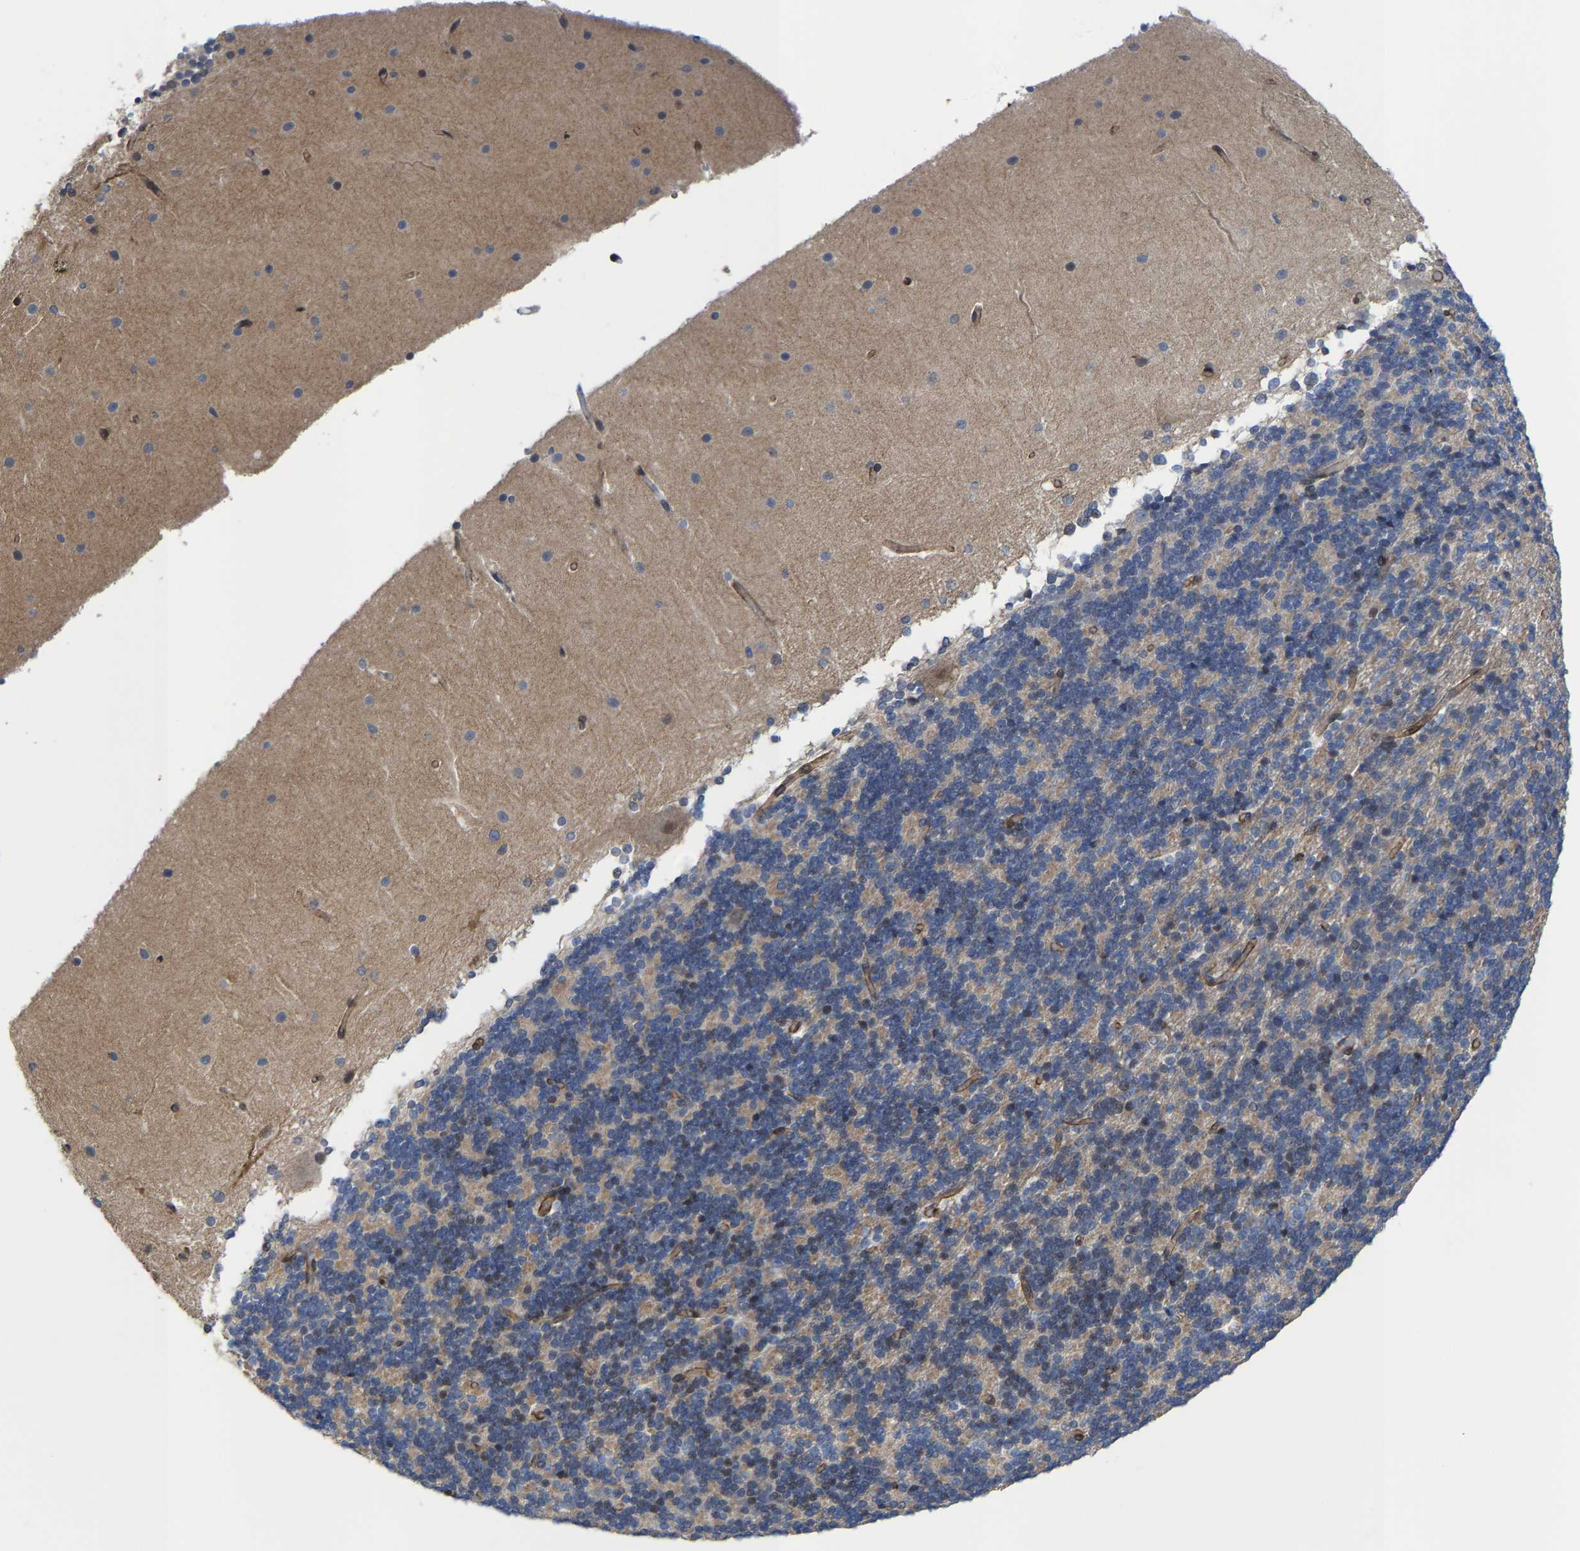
{"staining": {"intensity": "negative", "quantity": "none", "location": "none"}, "tissue": "cerebellum", "cell_type": "Cells in granular layer", "image_type": "normal", "snomed": [{"axis": "morphology", "description": "Normal tissue, NOS"}, {"axis": "topography", "description": "Cerebellum"}], "caption": "A micrograph of human cerebellum is negative for staining in cells in granular layer. The staining is performed using DAB brown chromogen with nuclei counter-stained in using hematoxylin.", "gene": "TGFB1I1", "patient": {"sex": "female", "age": 19}}